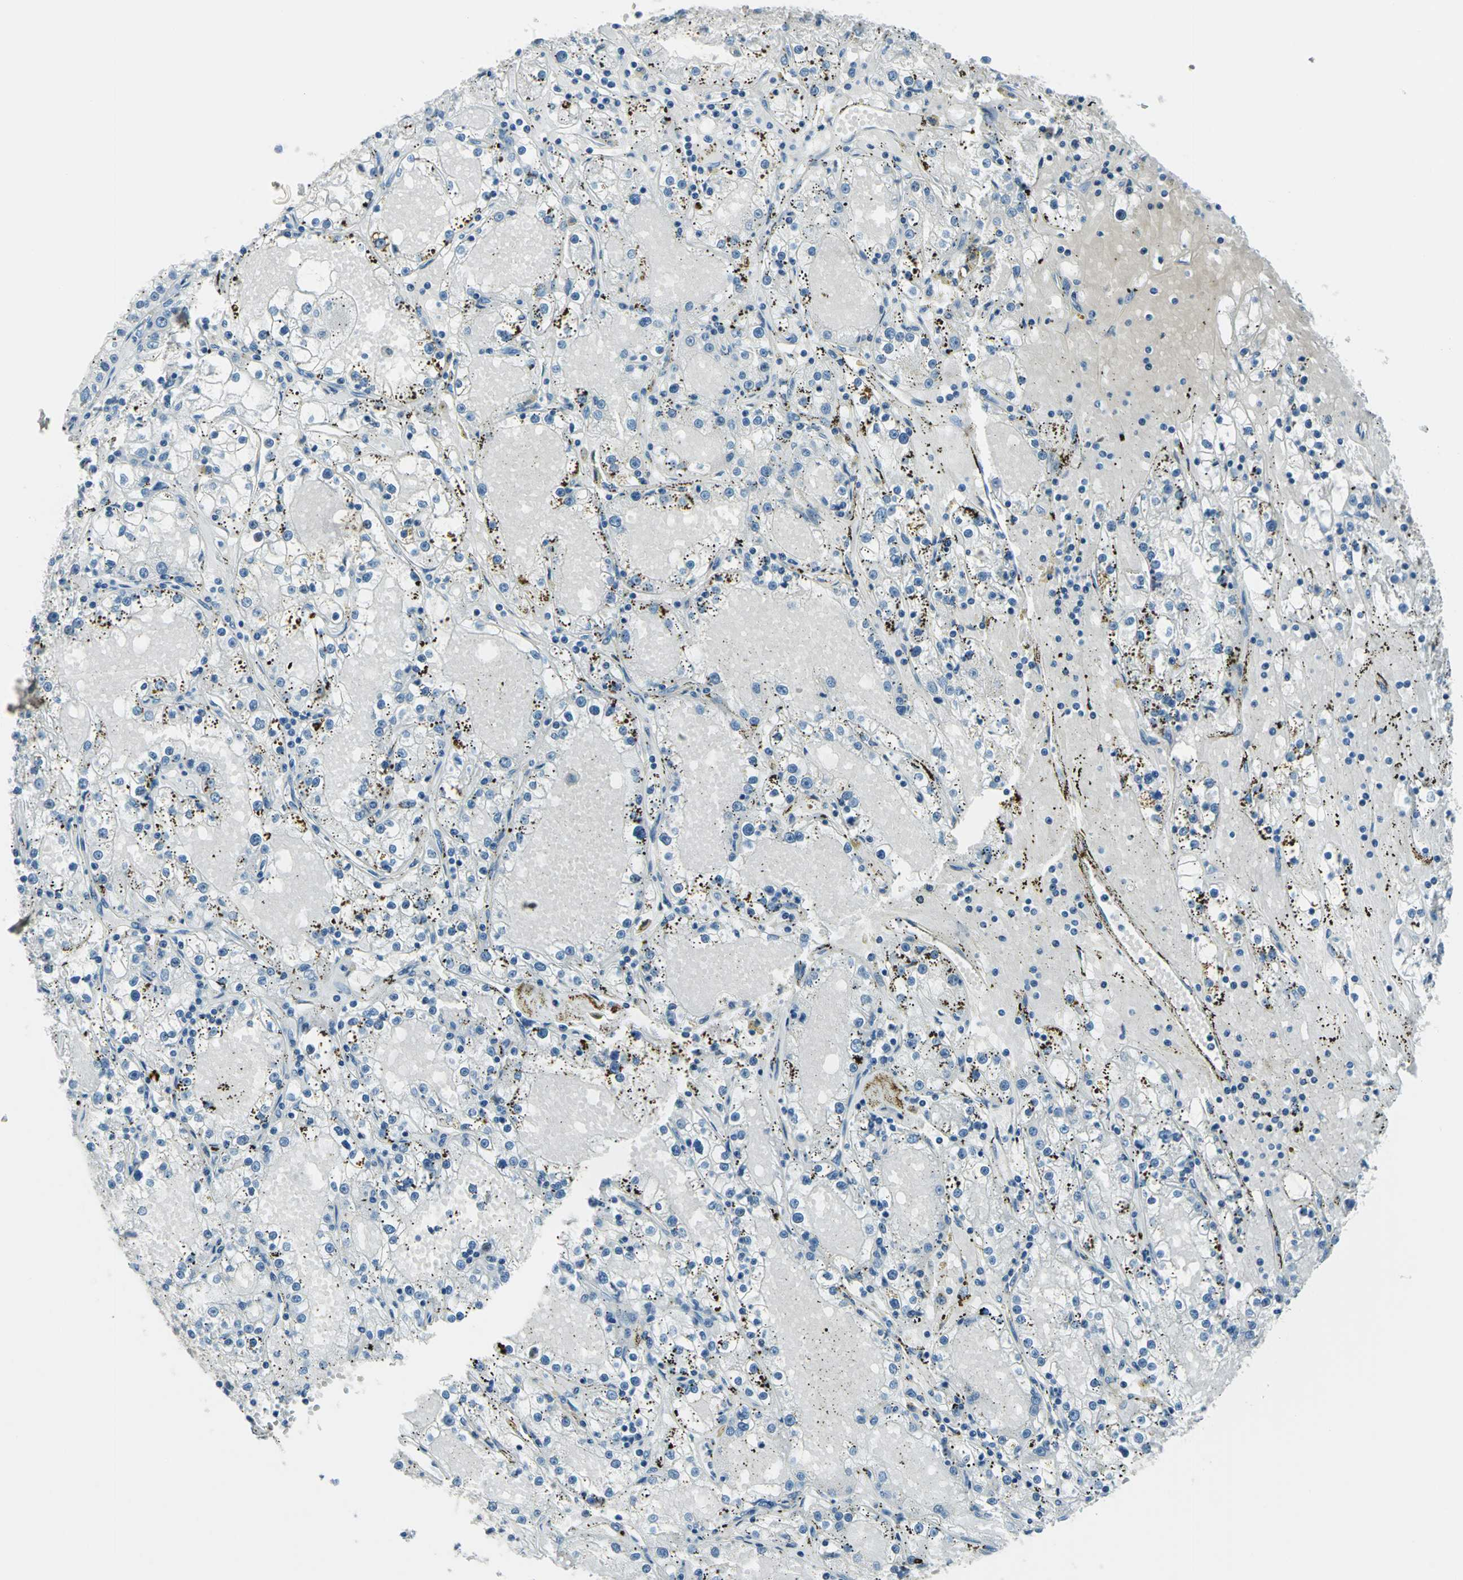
{"staining": {"intensity": "negative", "quantity": "none", "location": "none"}, "tissue": "renal cancer", "cell_type": "Tumor cells", "image_type": "cancer", "snomed": [{"axis": "morphology", "description": "Adenocarcinoma, NOS"}, {"axis": "topography", "description": "Kidney"}], "caption": "Protein analysis of adenocarcinoma (renal) exhibits no significant positivity in tumor cells.", "gene": "AKR1A1", "patient": {"sex": "male", "age": 56}}